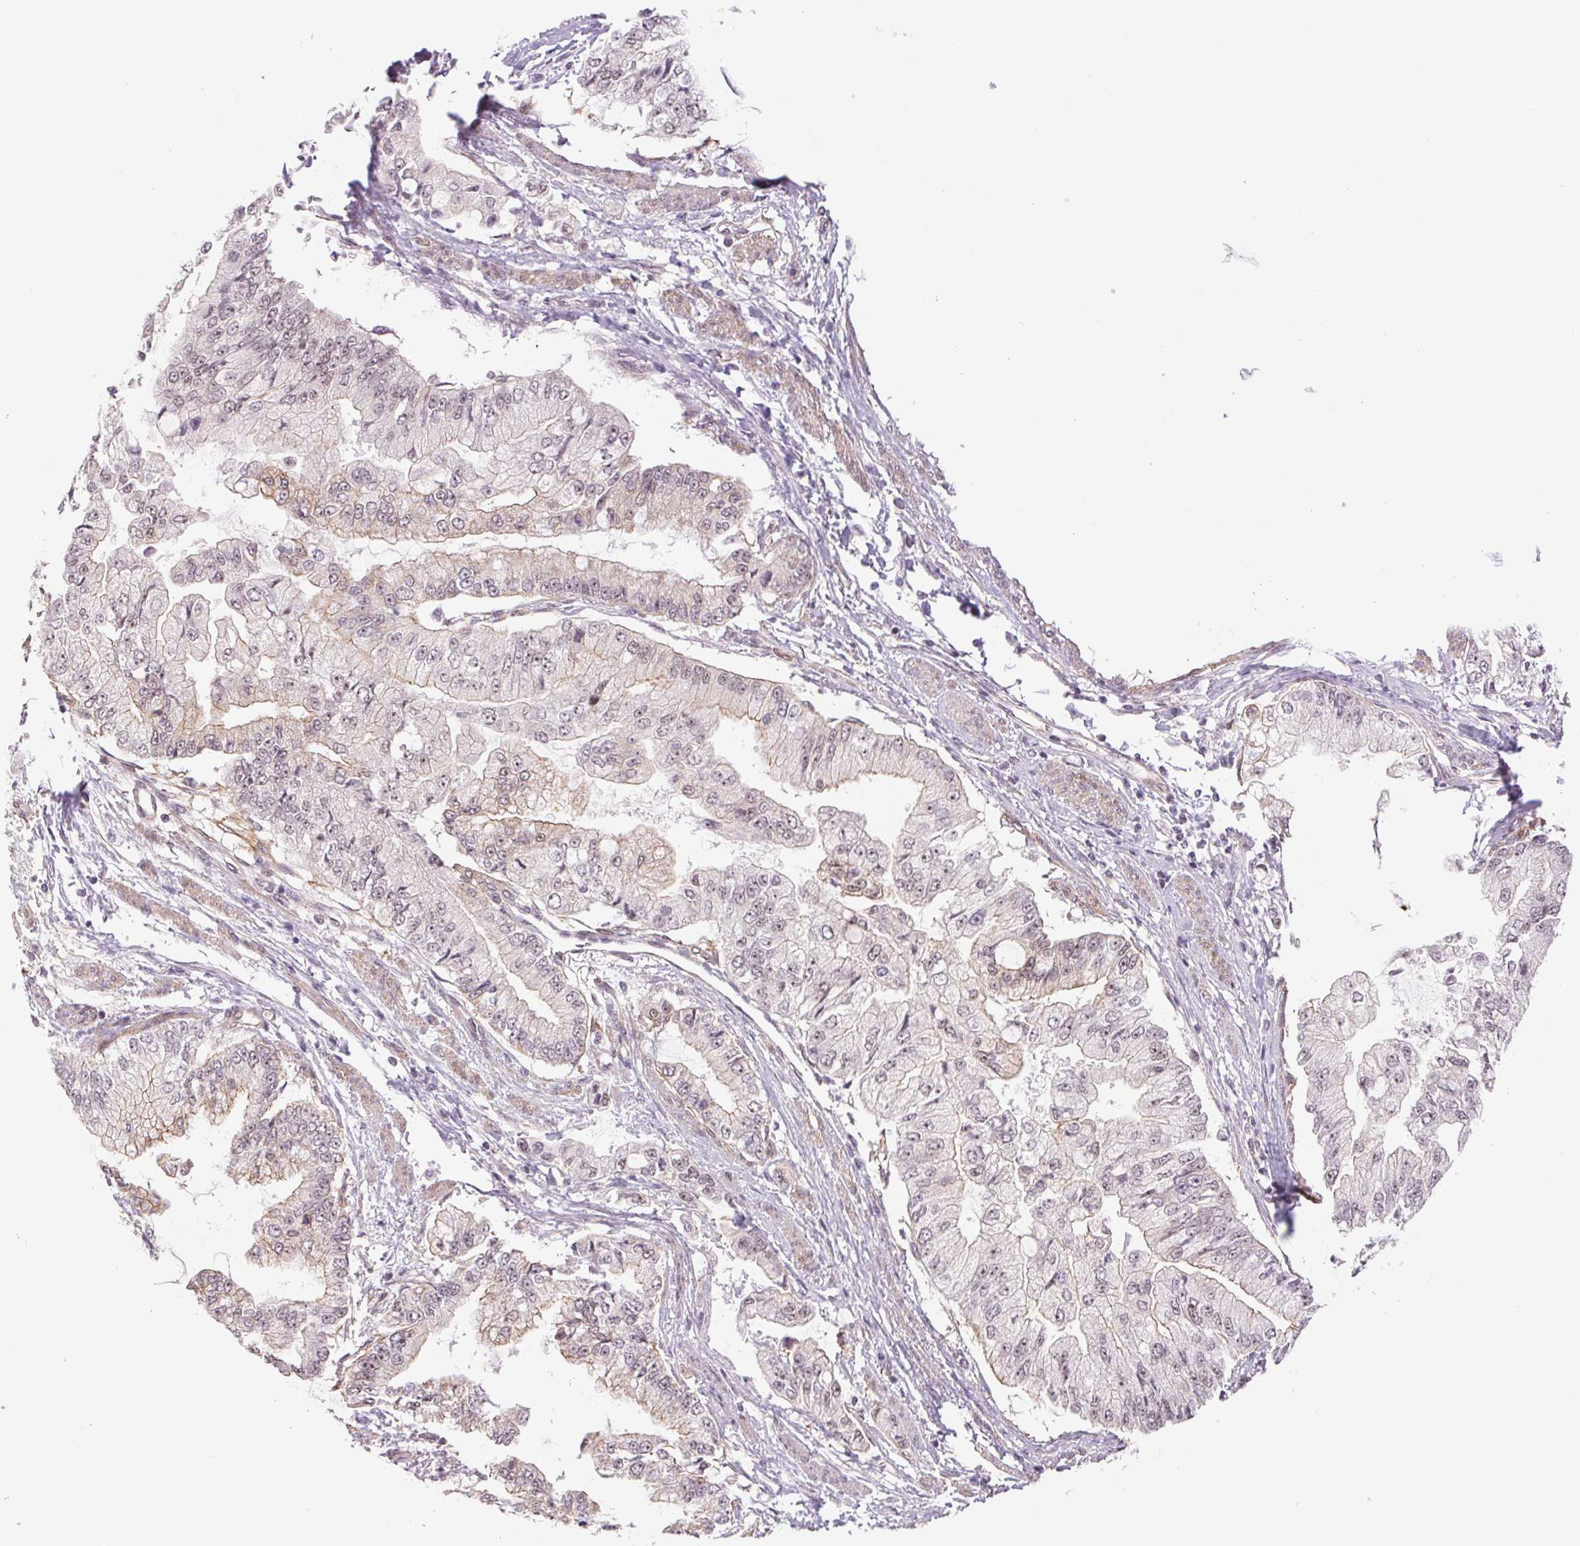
{"staining": {"intensity": "weak", "quantity": "<25%", "location": "cytoplasmic/membranous,nuclear"}, "tissue": "stomach cancer", "cell_type": "Tumor cells", "image_type": "cancer", "snomed": [{"axis": "morphology", "description": "Adenocarcinoma, NOS"}, {"axis": "topography", "description": "Stomach, upper"}], "caption": "The IHC histopathology image has no significant staining in tumor cells of stomach cancer (adenocarcinoma) tissue.", "gene": "CWC25", "patient": {"sex": "female", "age": 74}}